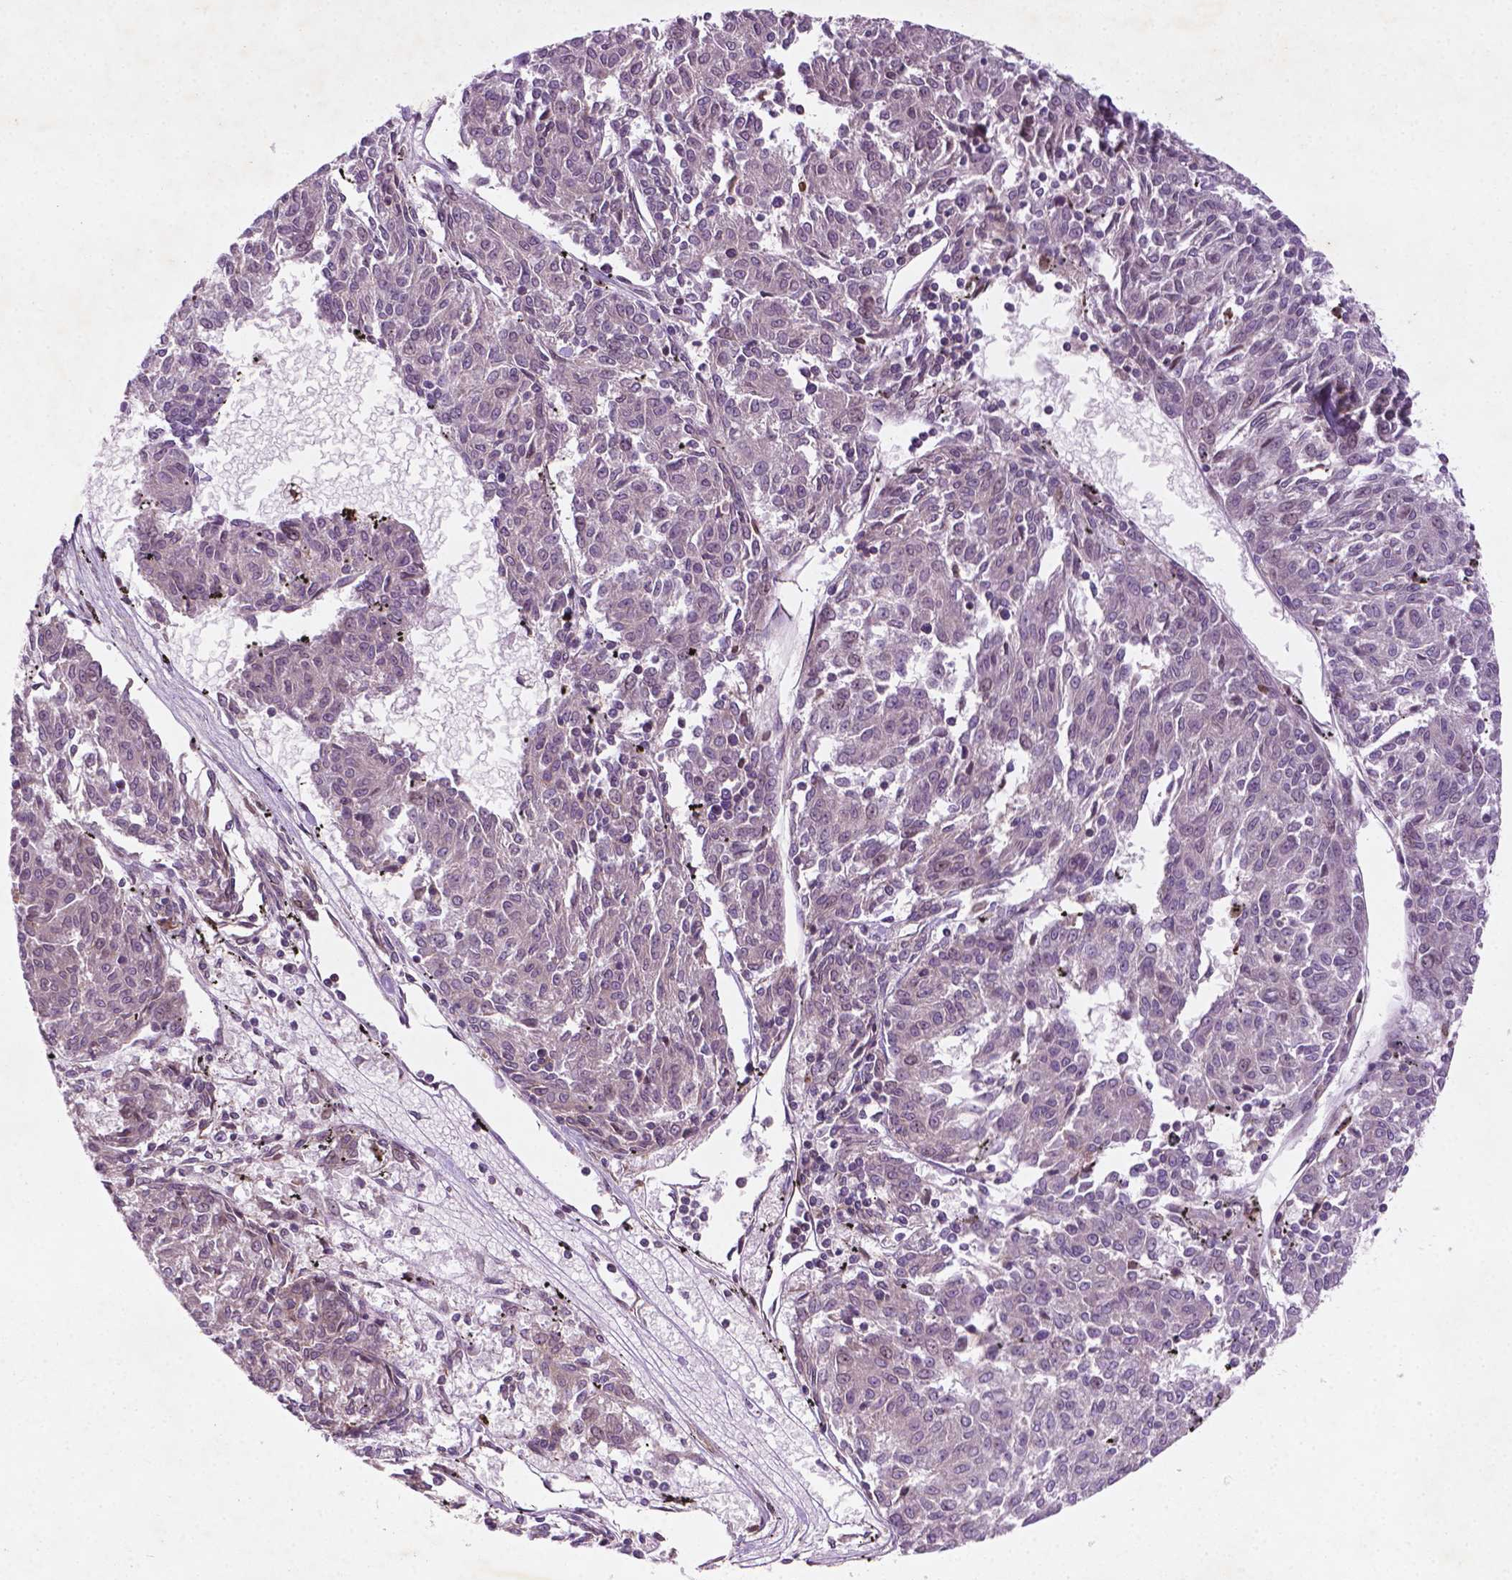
{"staining": {"intensity": "negative", "quantity": "none", "location": "none"}, "tissue": "melanoma", "cell_type": "Tumor cells", "image_type": "cancer", "snomed": [{"axis": "morphology", "description": "Malignant melanoma, NOS"}, {"axis": "topography", "description": "Skin"}], "caption": "The photomicrograph exhibits no significant staining in tumor cells of malignant melanoma. (DAB IHC visualized using brightfield microscopy, high magnification).", "gene": "TCHP", "patient": {"sex": "female", "age": 72}}